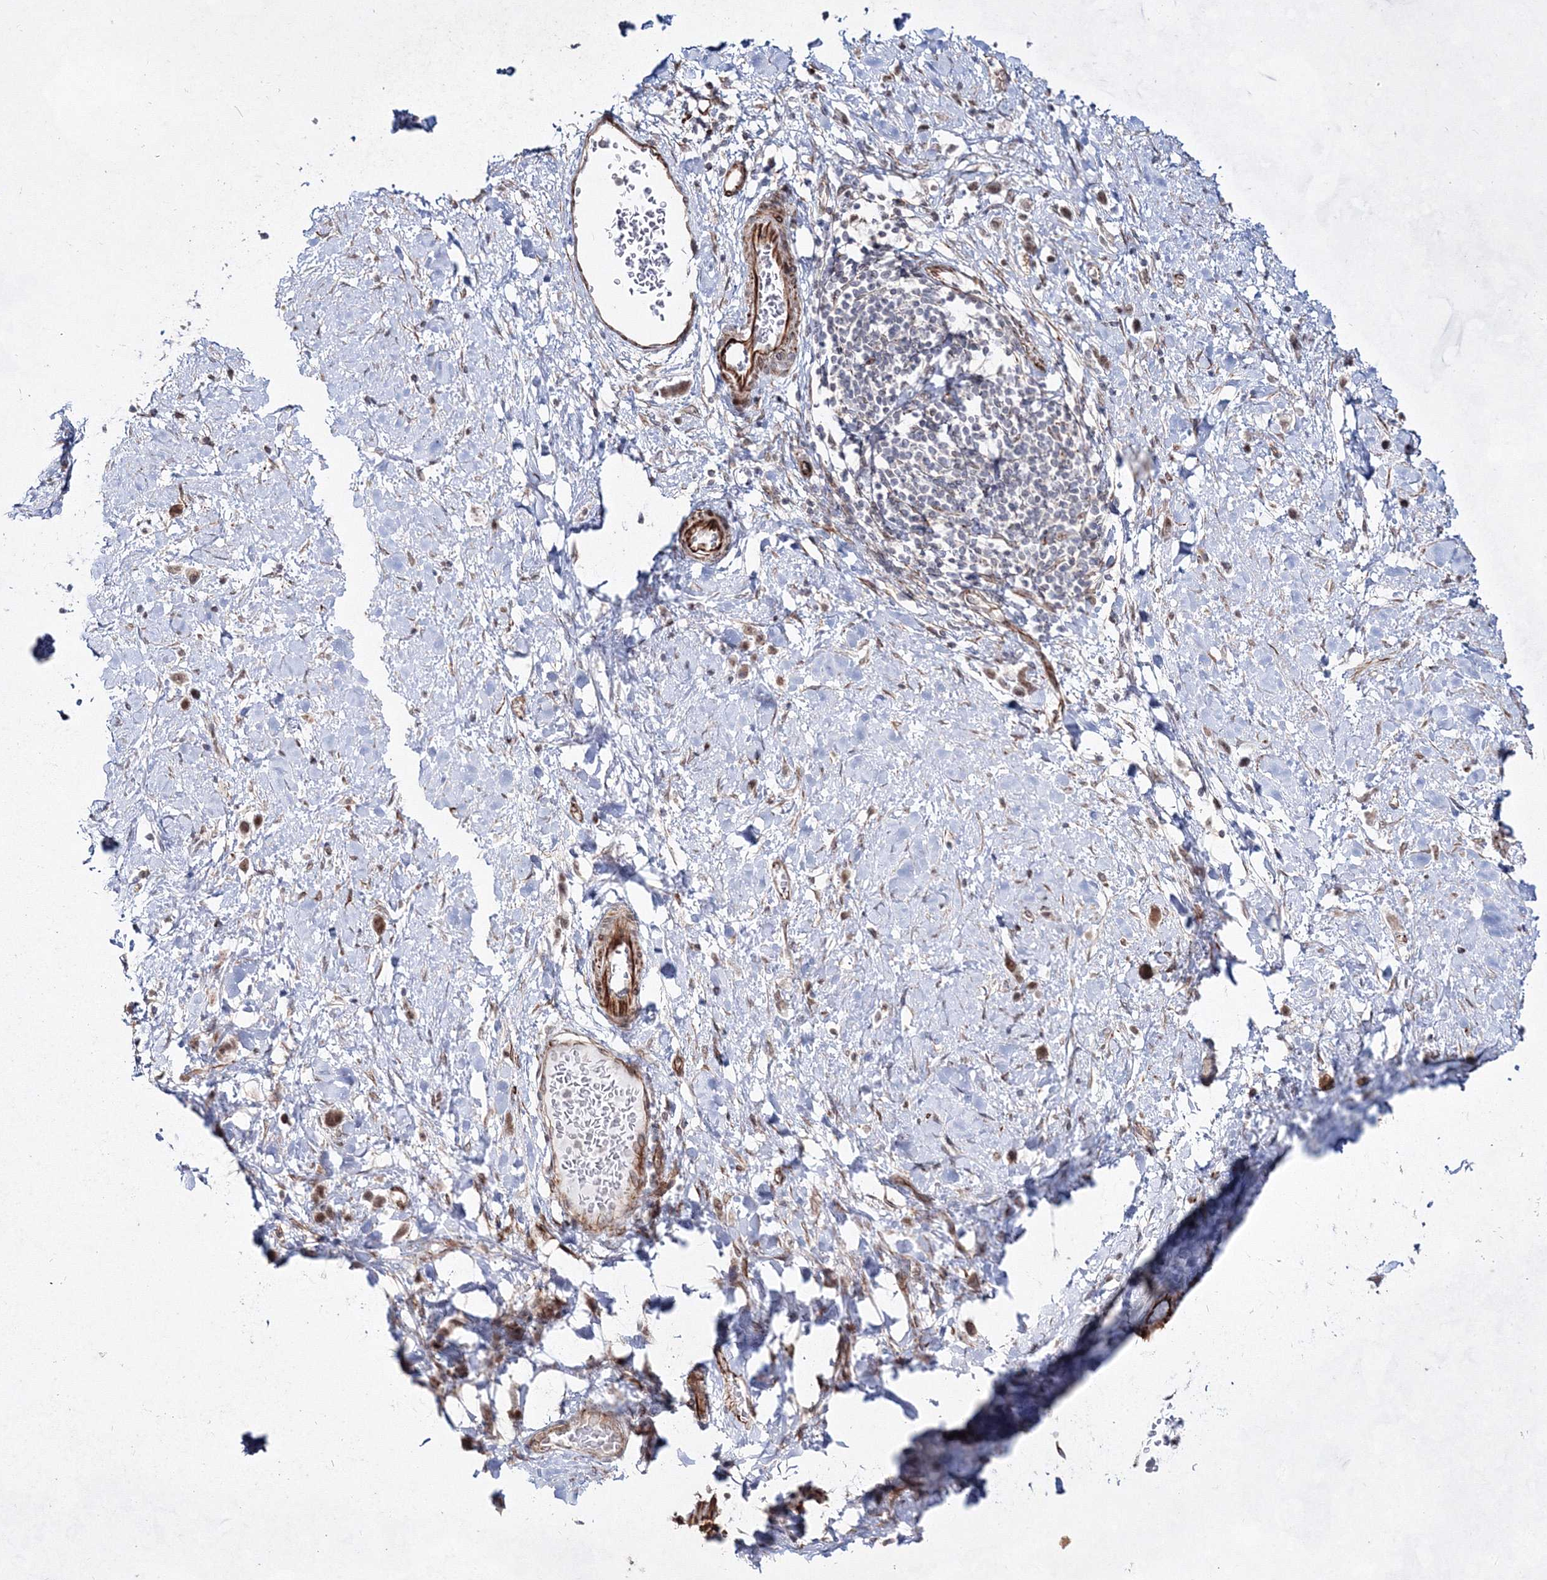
{"staining": {"intensity": "weak", "quantity": ">75%", "location": "nuclear"}, "tissue": "stomach cancer", "cell_type": "Tumor cells", "image_type": "cancer", "snomed": [{"axis": "morphology", "description": "Adenocarcinoma, NOS"}, {"axis": "topography", "description": "Stomach"}], "caption": "This is a micrograph of immunohistochemistry staining of stomach cancer, which shows weak staining in the nuclear of tumor cells.", "gene": "SNIP1", "patient": {"sex": "female", "age": 65}}